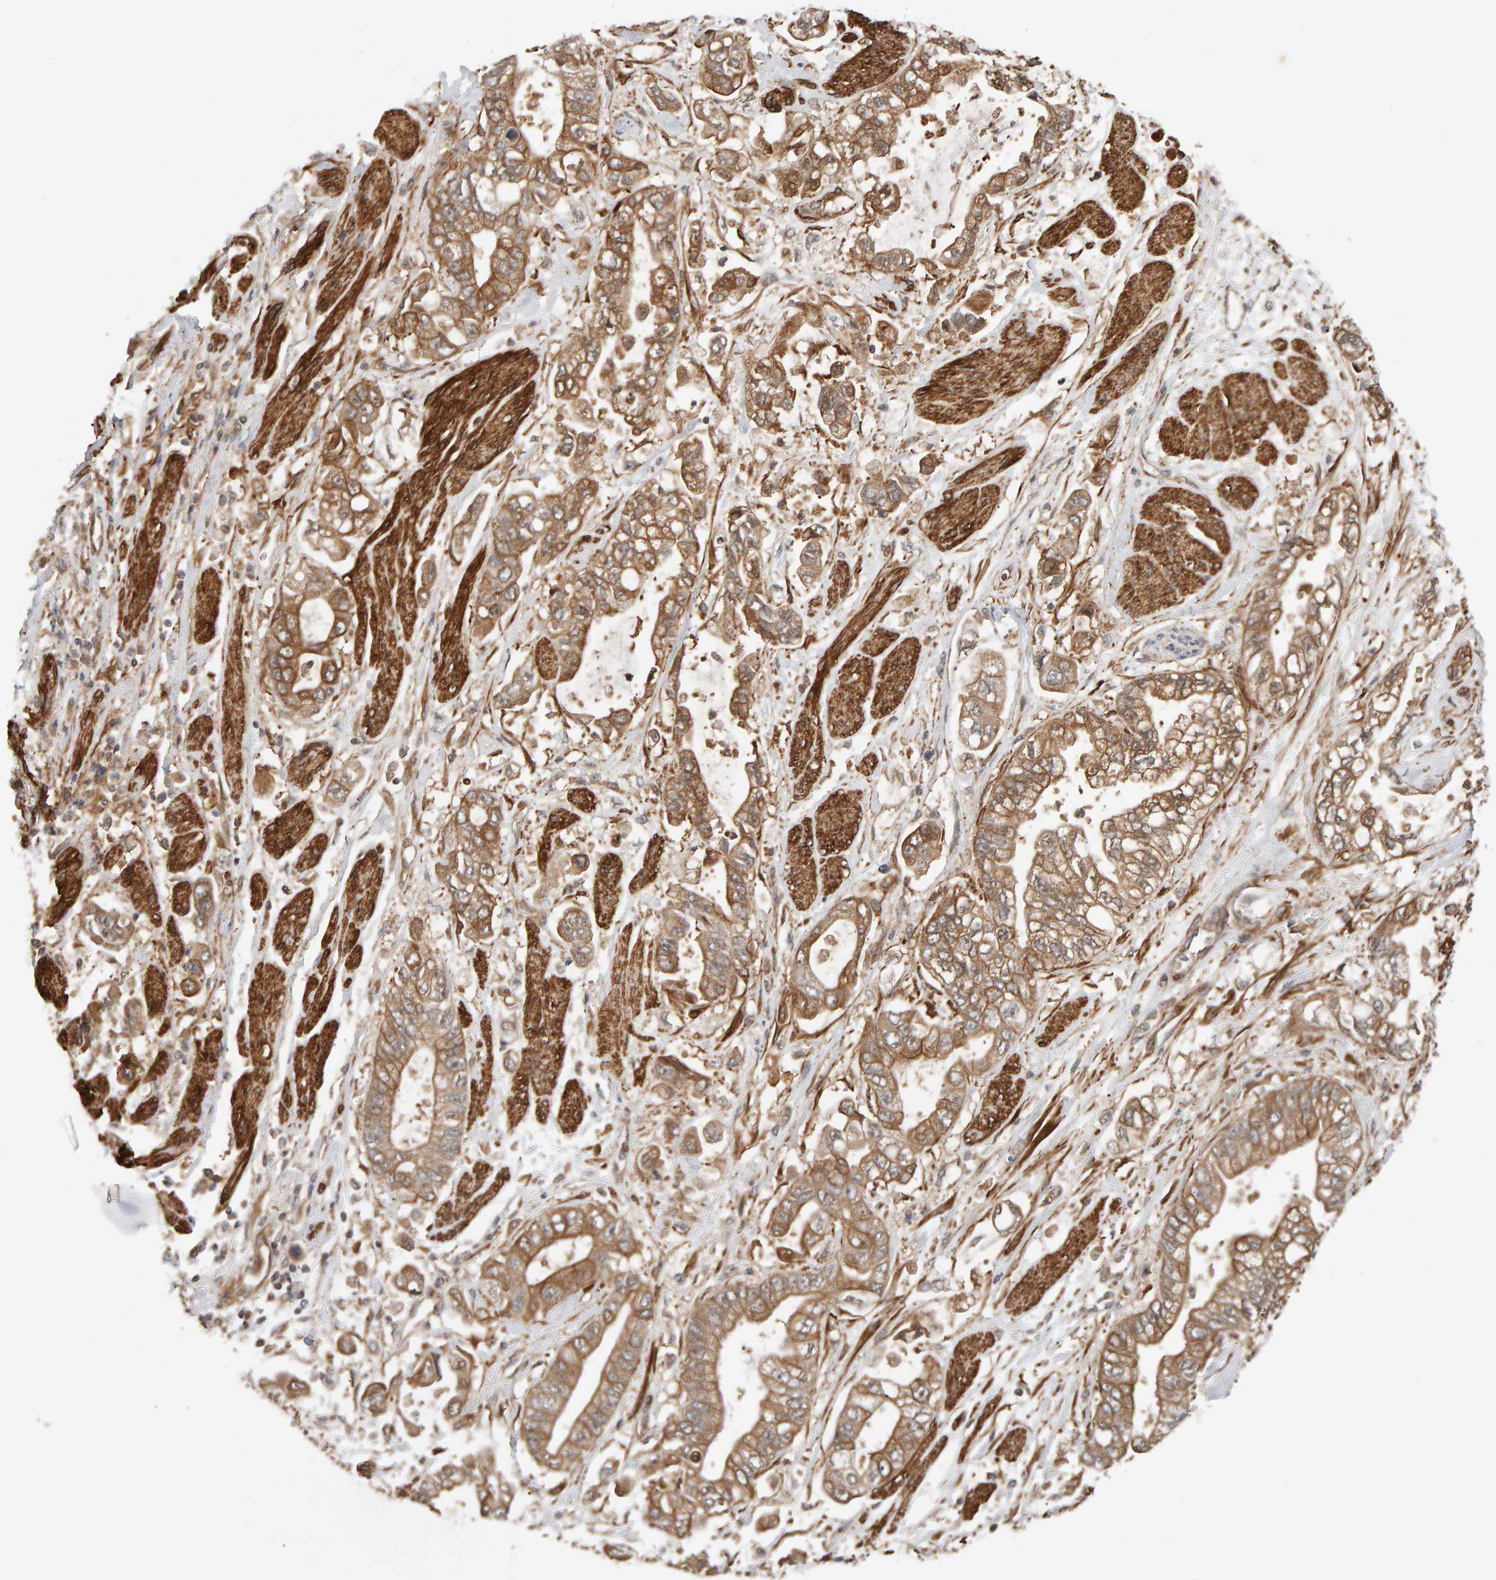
{"staining": {"intensity": "moderate", "quantity": ">75%", "location": "cytoplasmic/membranous"}, "tissue": "stomach cancer", "cell_type": "Tumor cells", "image_type": "cancer", "snomed": [{"axis": "morphology", "description": "Normal tissue, NOS"}, {"axis": "morphology", "description": "Adenocarcinoma, NOS"}, {"axis": "topography", "description": "Stomach"}], "caption": "This photomicrograph exhibits immunohistochemistry (IHC) staining of human stomach adenocarcinoma, with medium moderate cytoplasmic/membranous staining in about >75% of tumor cells.", "gene": "SYNRG", "patient": {"sex": "male", "age": 62}}